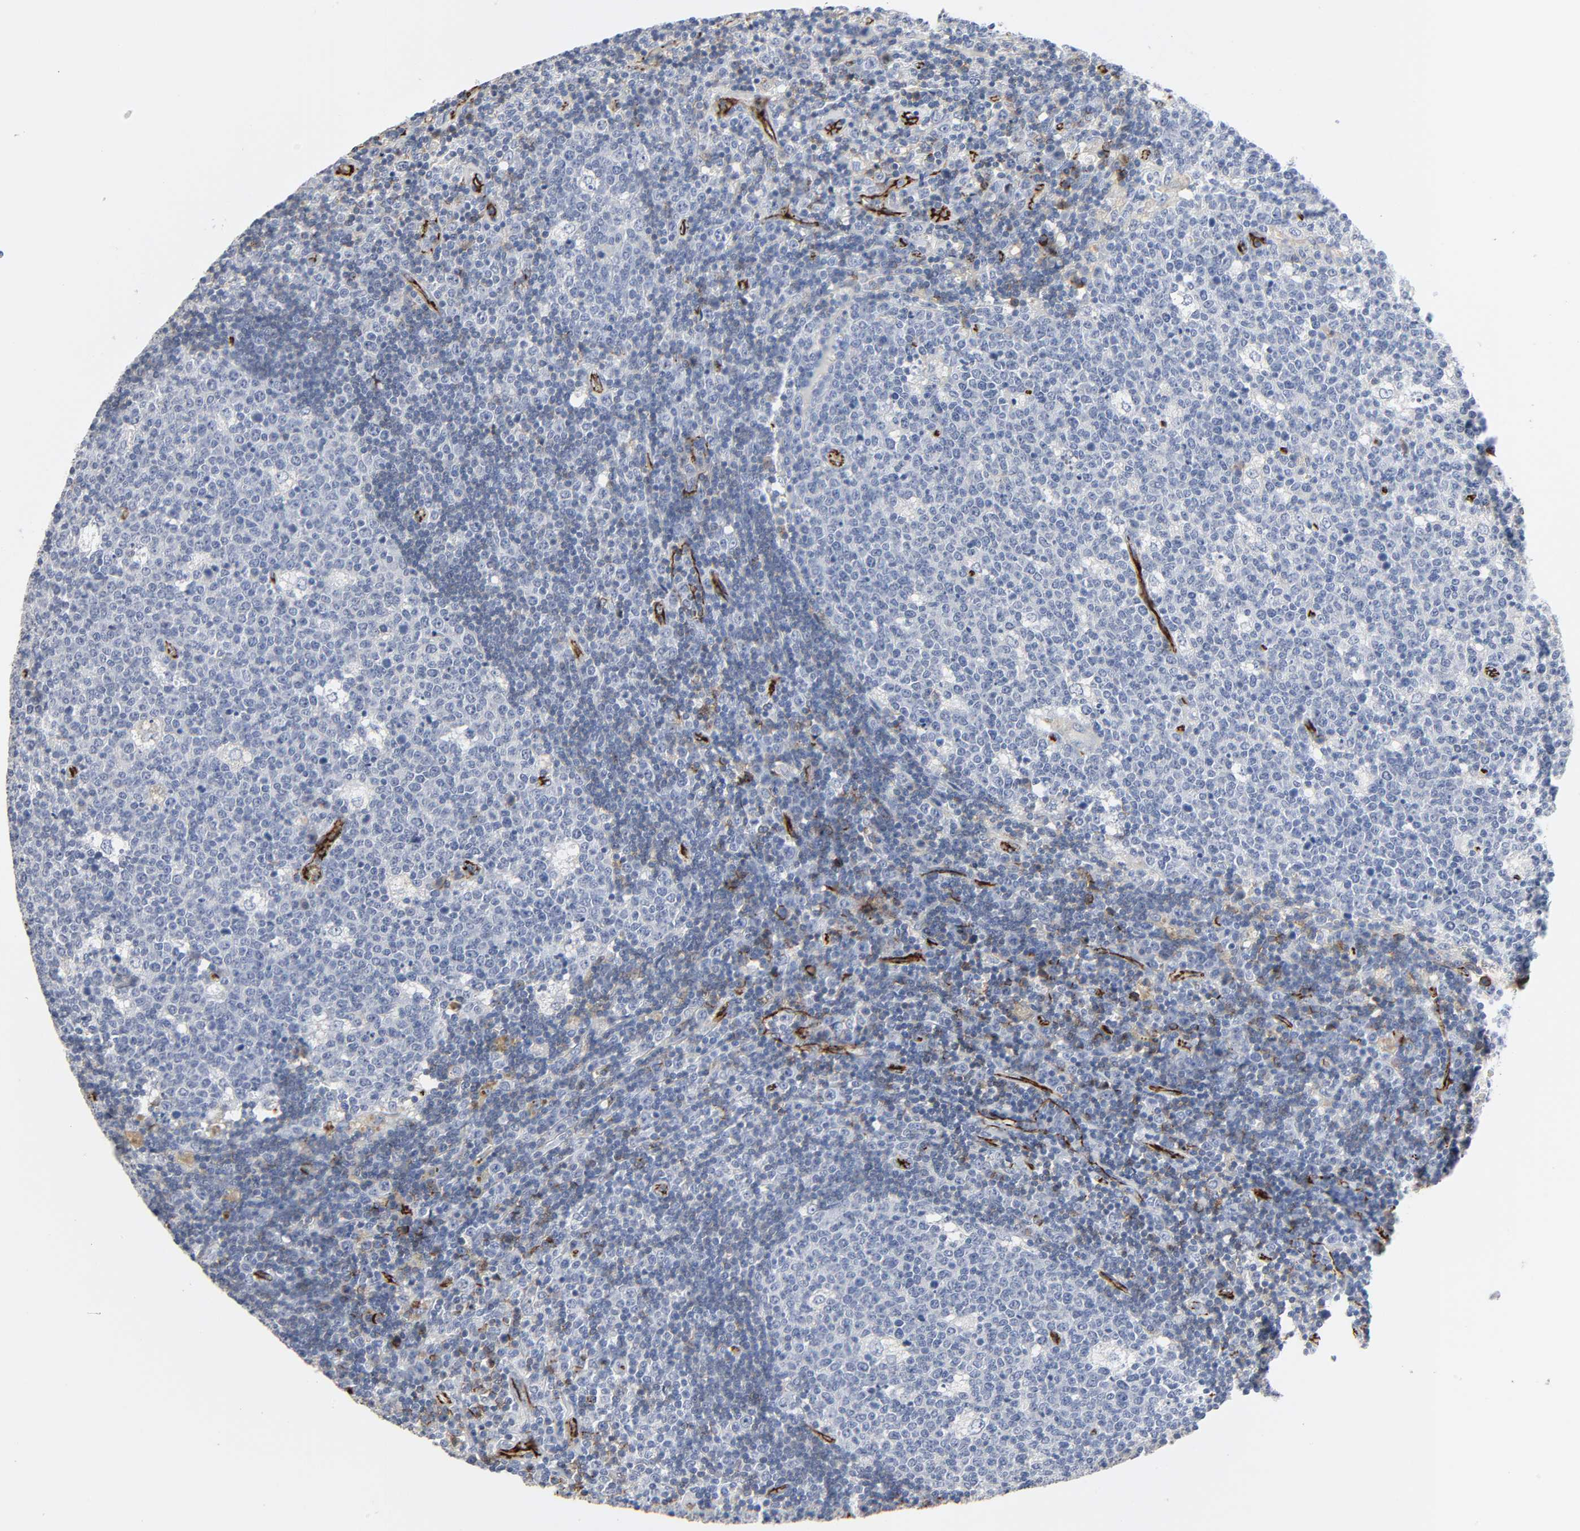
{"staining": {"intensity": "negative", "quantity": "none", "location": "none"}, "tissue": "lymph node", "cell_type": "Germinal center cells", "image_type": "normal", "snomed": [{"axis": "morphology", "description": "Normal tissue, NOS"}, {"axis": "topography", "description": "Lymph node"}, {"axis": "topography", "description": "Salivary gland"}], "caption": "This is a histopathology image of immunohistochemistry (IHC) staining of benign lymph node, which shows no positivity in germinal center cells.", "gene": "PECAM1", "patient": {"sex": "male", "age": 8}}